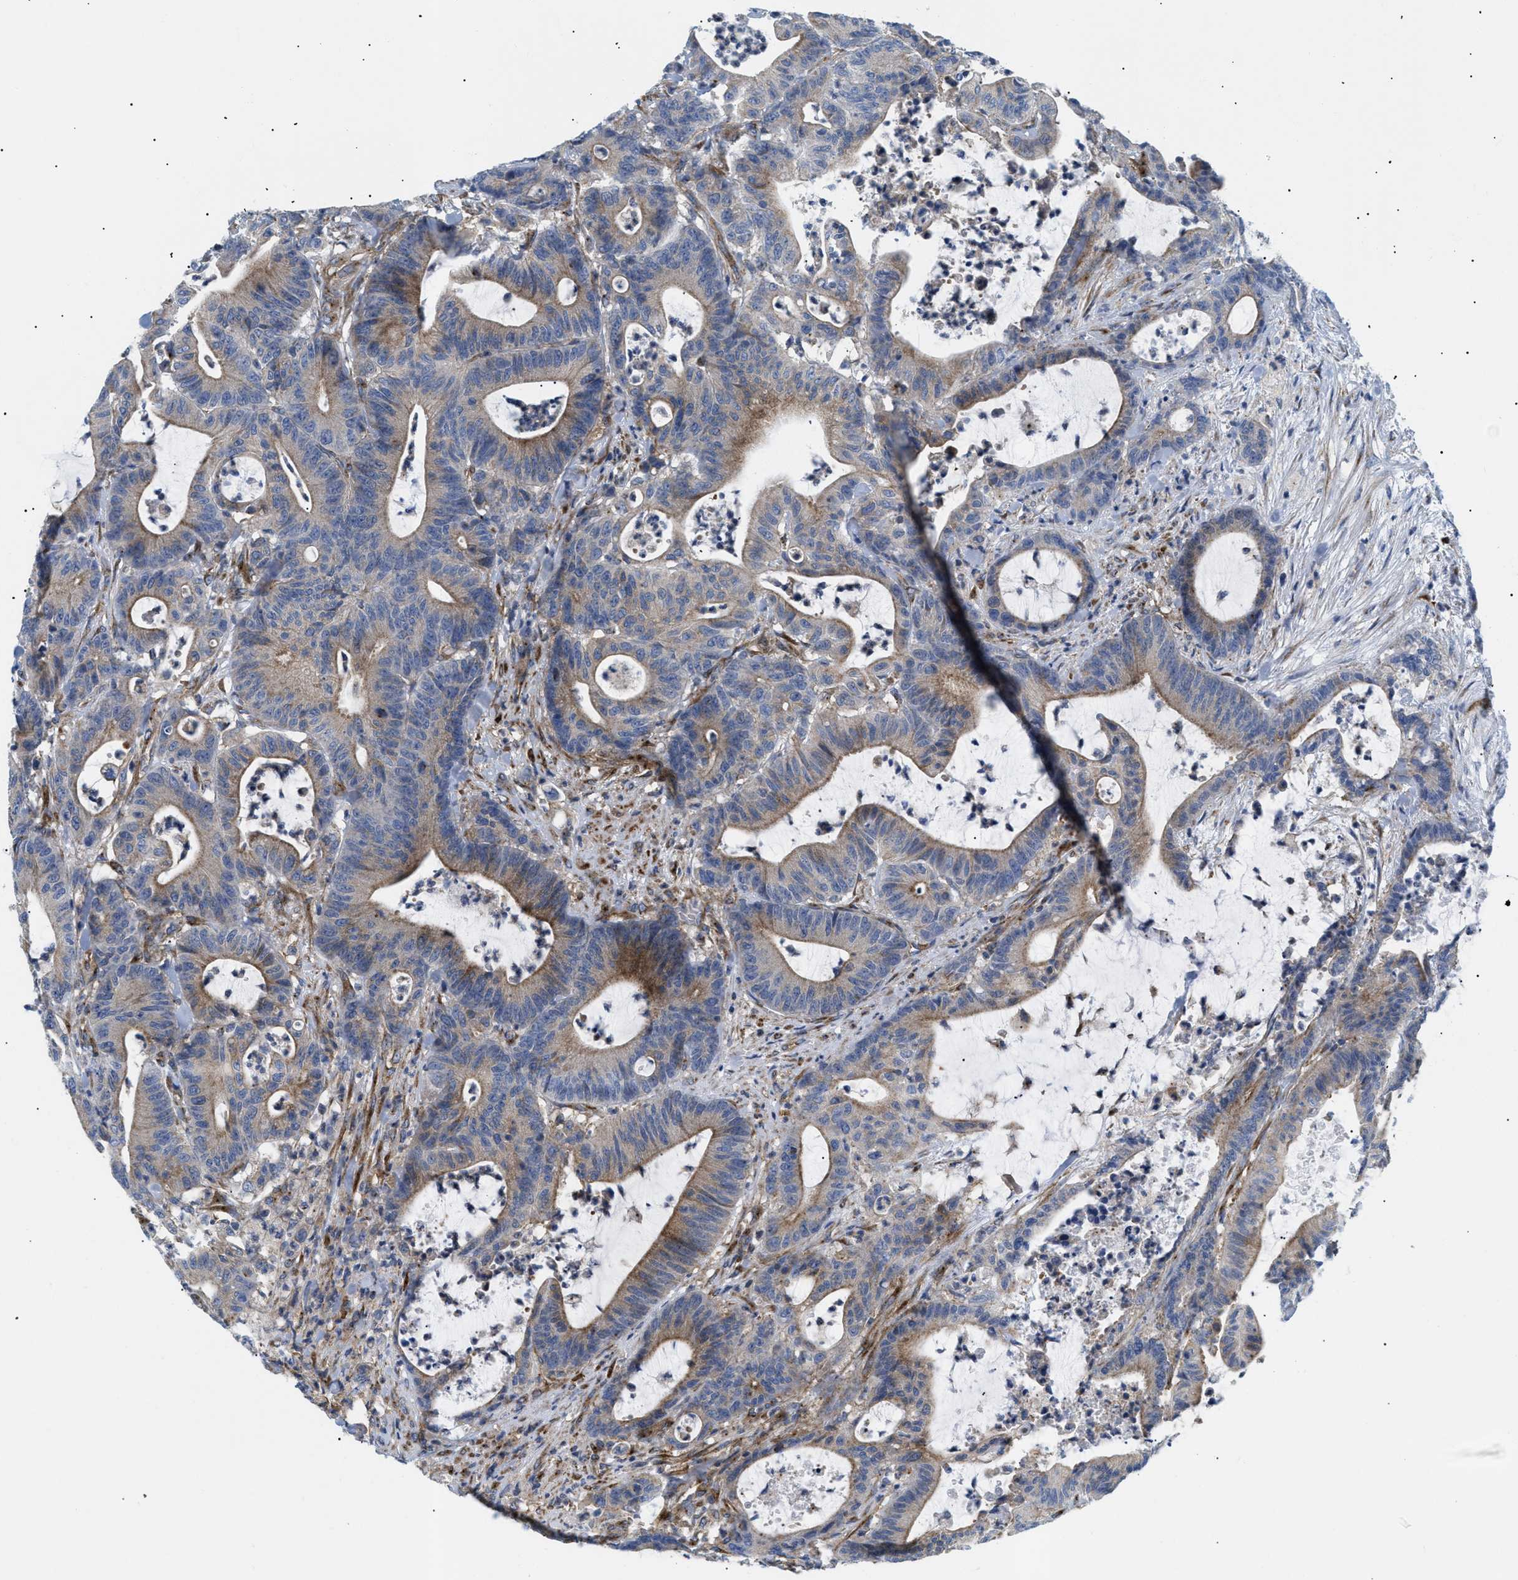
{"staining": {"intensity": "moderate", "quantity": ">75%", "location": "cytoplasmic/membranous"}, "tissue": "colorectal cancer", "cell_type": "Tumor cells", "image_type": "cancer", "snomed": [{"axis": "morphology", "description": "Adenocarcinoma, NOS"}, {"axis": "topography", "description": "Colon"}], "caption": "Tumor cells exhibit medium levels of moderate cytoplasmic/membranous positivity in about >75% of cells in human adenocarcinoma (colorectal).", "gene": "DCTN4", "patient": {"sex": "female", "age": 84}}